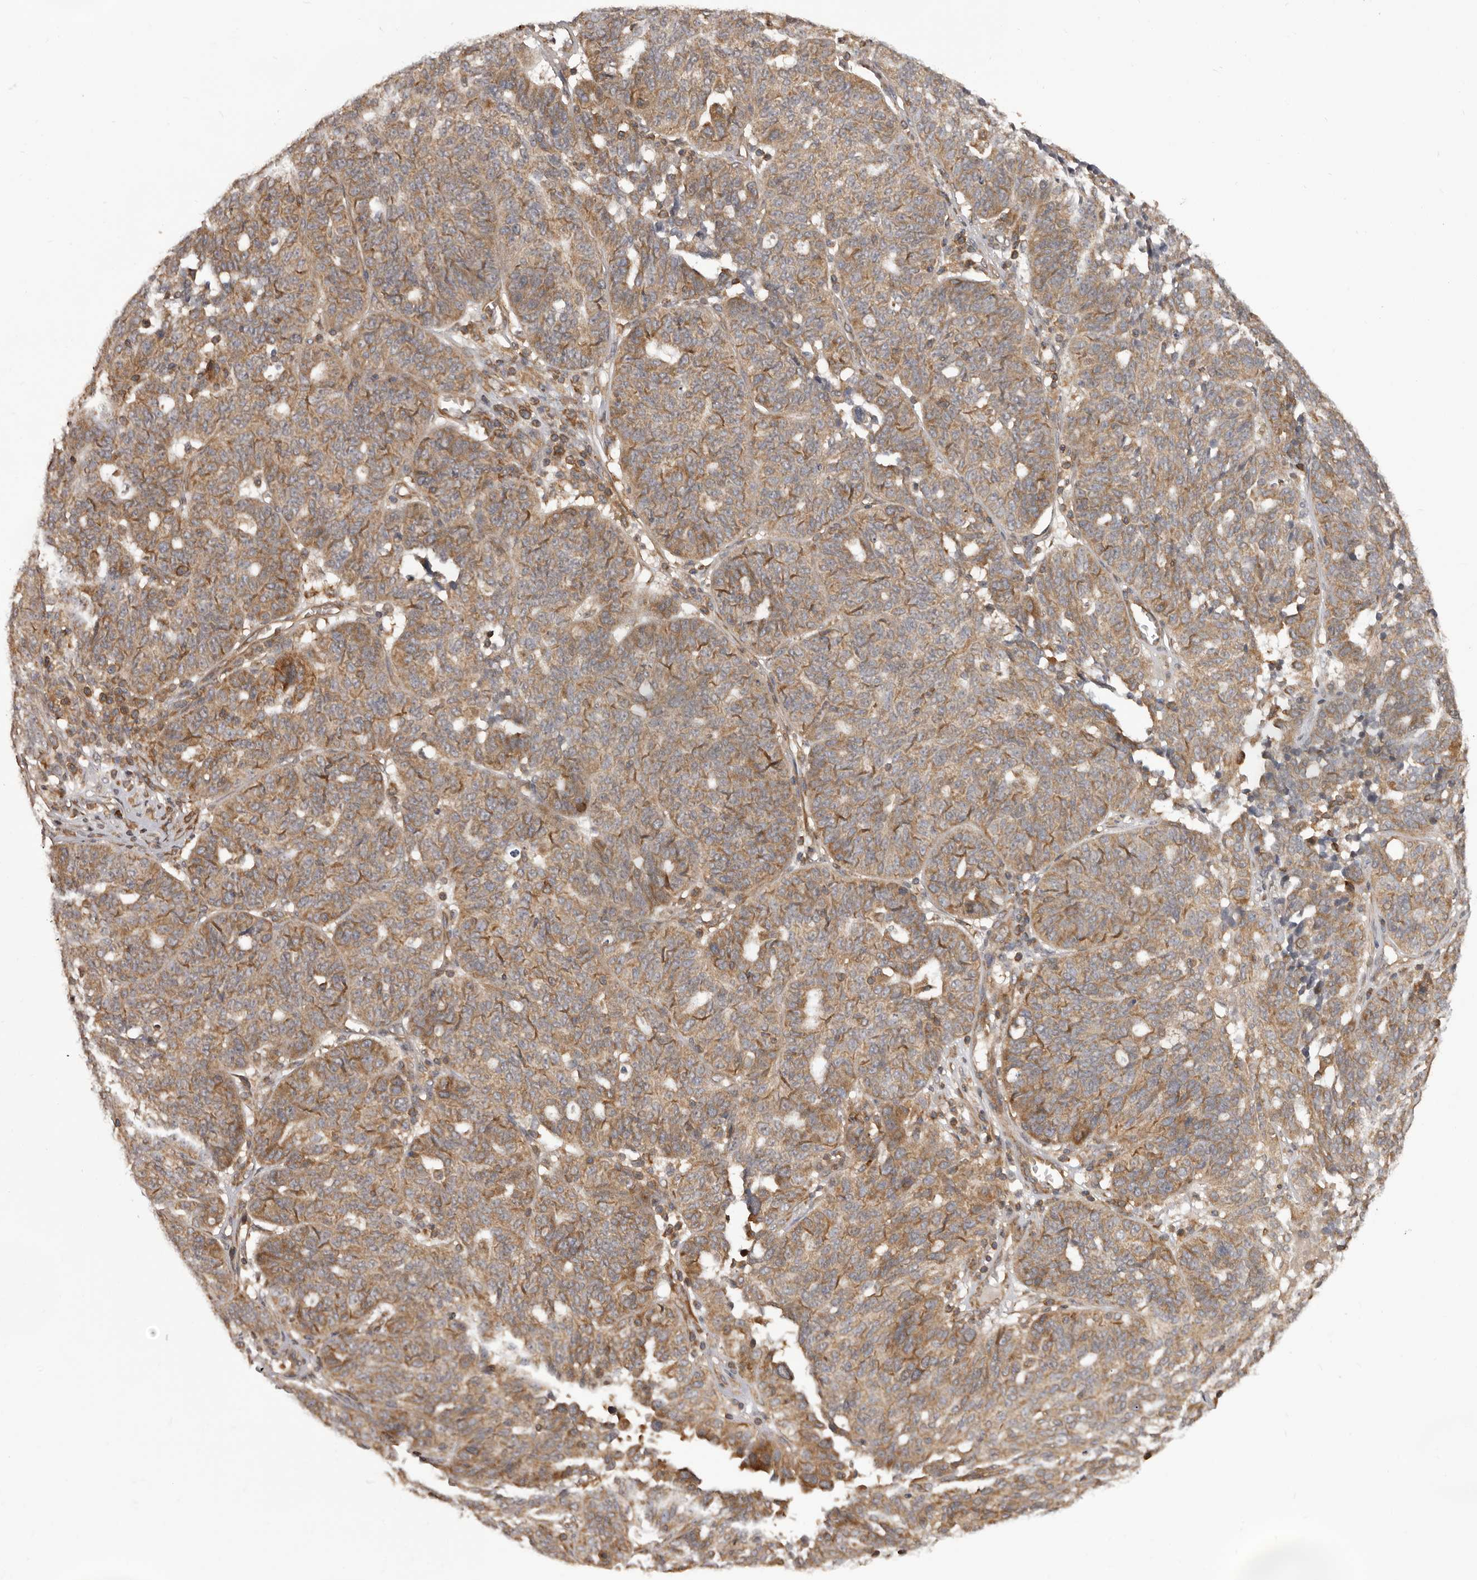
{"staining": {"intensity": "moderate", "quantity": ">75%", "location": "cytoplasmic/membranous"}, "tissue": "ovarian cancer", "cell_type": "Tumor cells", "image_type": "cancer", "snomed": [{"axis": "morphology", "description": "Cystadenocarcinoma, serous, NOS"}, {"axis": "topography", "description": "Ovary"}], "caption": "Ovarian cancer (serous cystadenocarcinoma) stained for a protein shows moderate cytoplasmic/membranous positivity in tumor cells.", "gene": "HBS1L", "patient": {"sex": "female", "age": 59}}